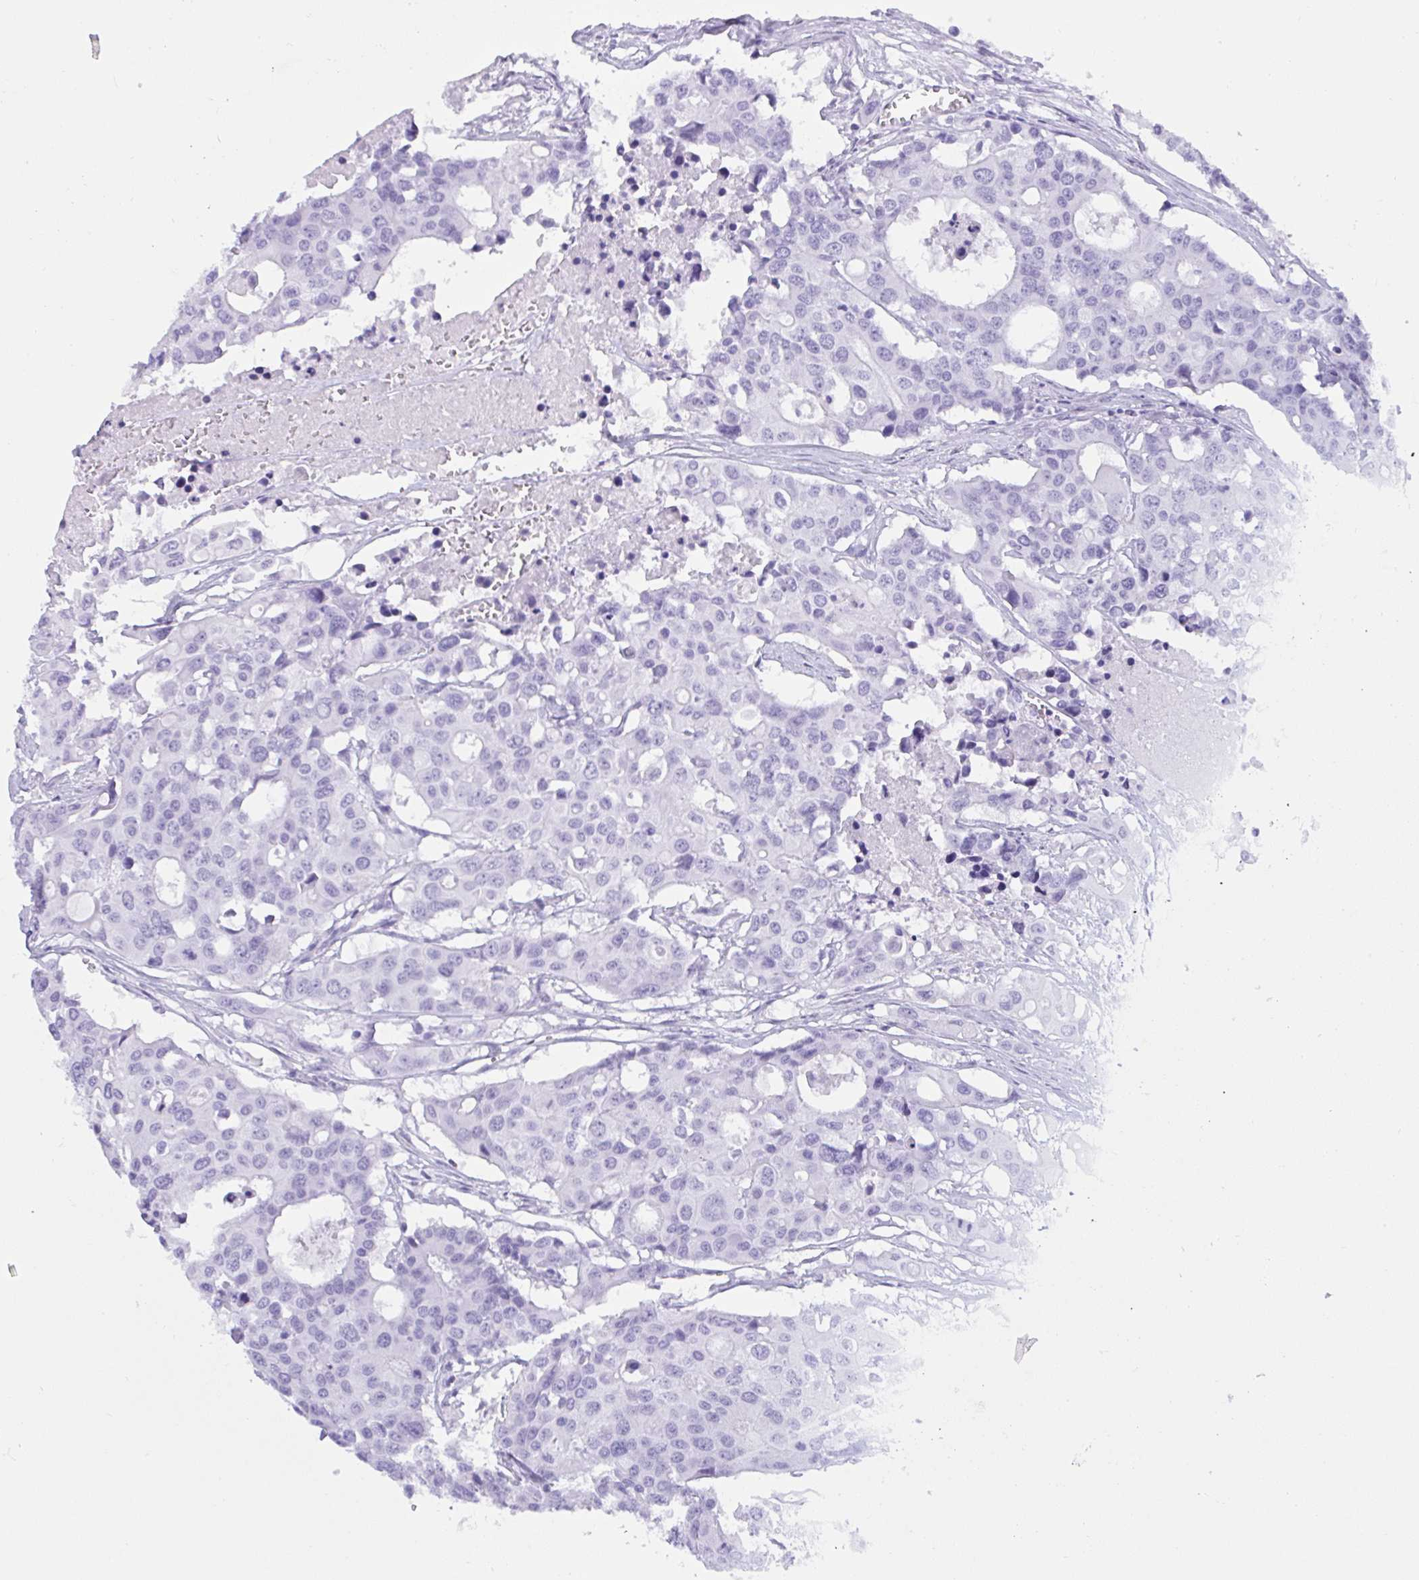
{"staining": {"intensity": "negative", "quantity": "none", "location": "none"}, "tissue": "colorectal cancer", "cell_type": "Tumor cells", "image_type": "cancer", "snomed": [{"axis": "morphology", "description": "Adenocarcinoma, NOS"}, {"axis": "topography", "description": "Colon"}], "caption": "Tumor cells show no significant protein positivity in colorectal cancer (adenocarcinoma).", "gene": "MRGPRG", "patient": {"sex": "male", "age": 77}}